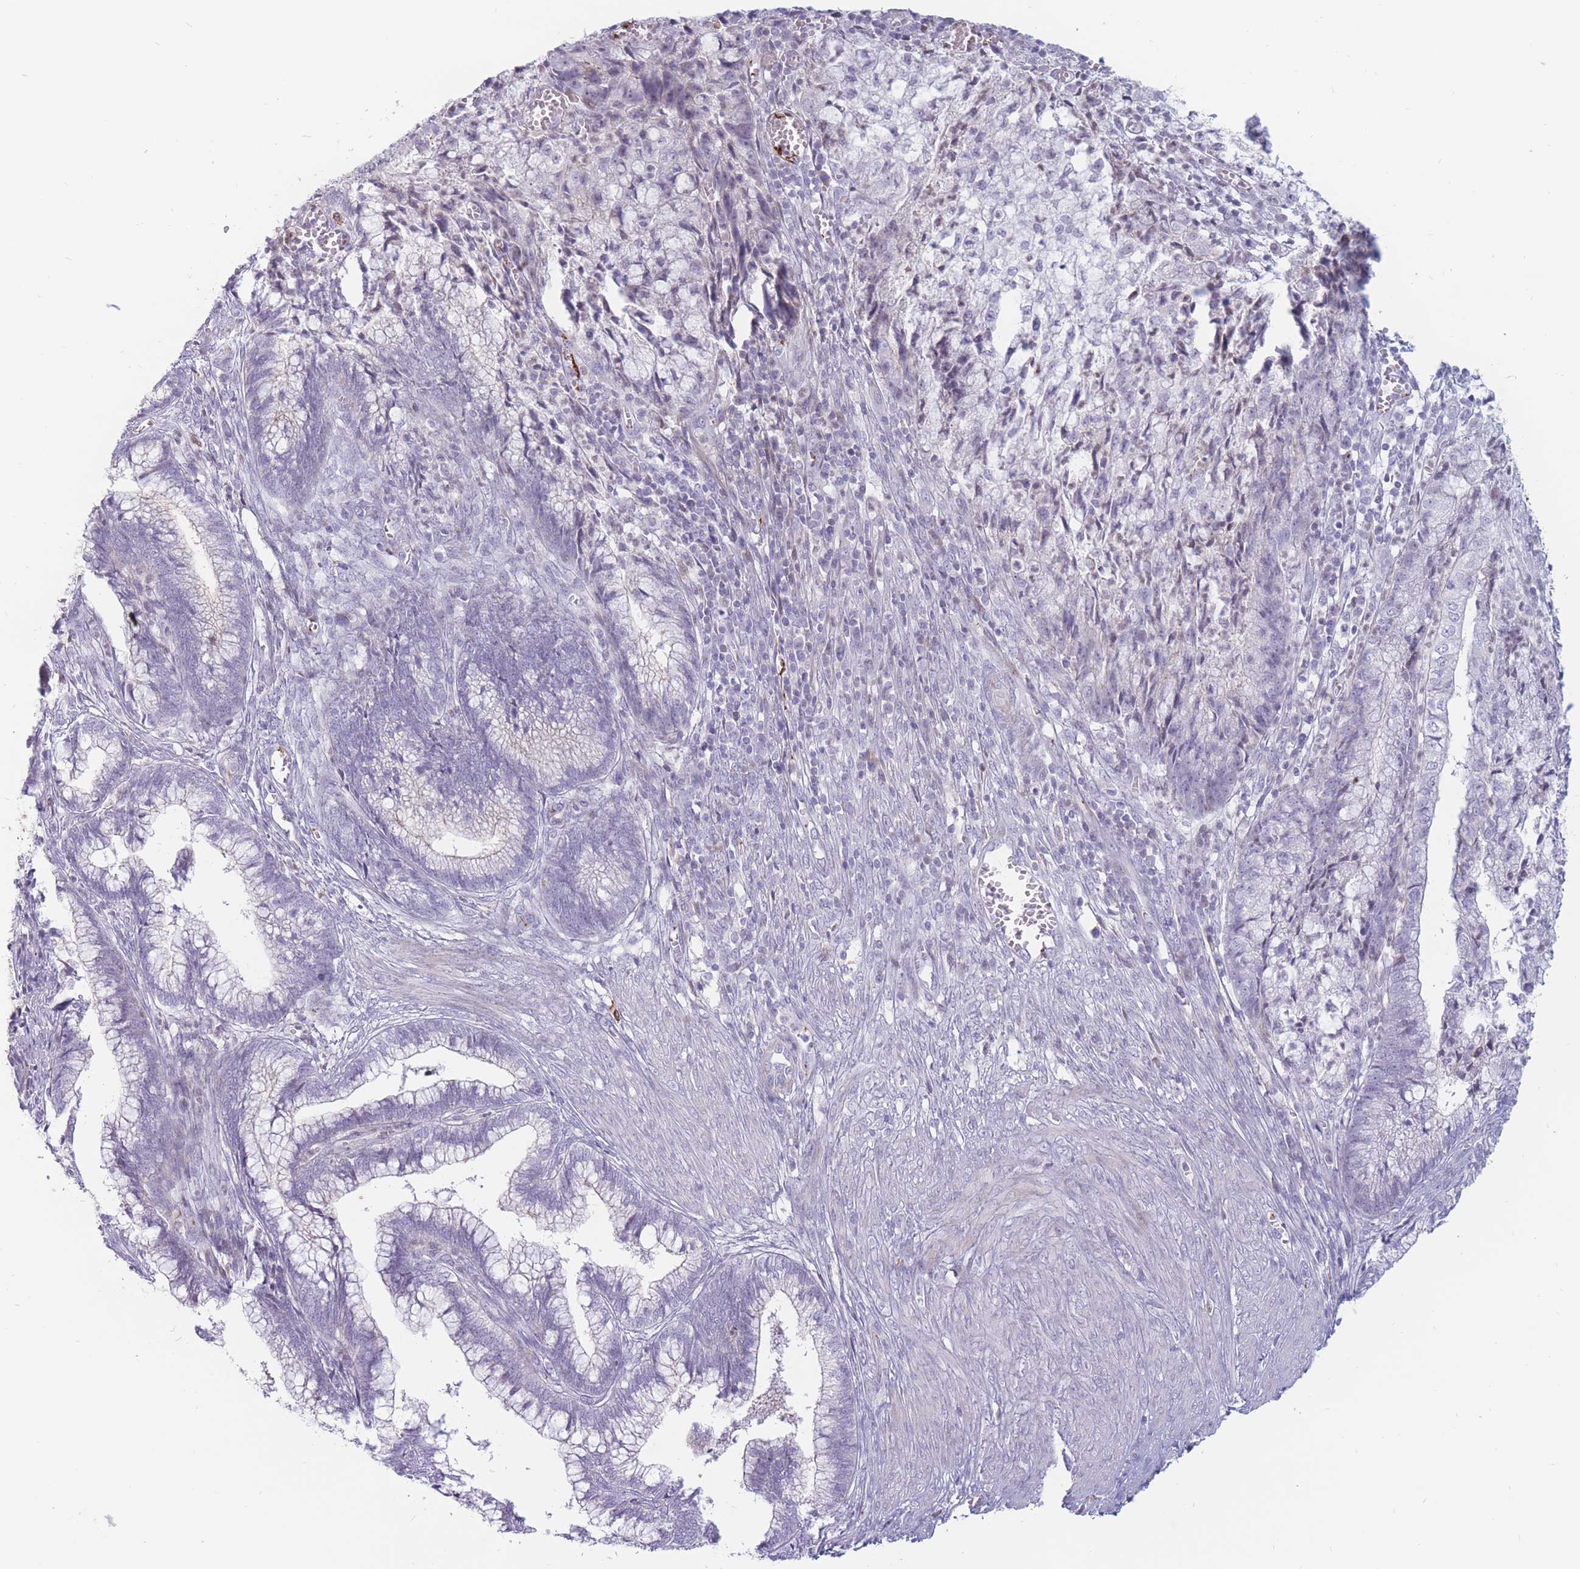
{"staining": {"intensity": "negative", "quantity": "none", "location": "none"}, "tissue": "cervical cancer", "cell_type": "Tumor cells", "image_type": "cancer", "snomed": [{"axis": "morphology", "description": "Adenocarcinoma, NOS"}, {"axis": "topography", "description": "Cervix"}], "caption": "Cervical cancer (adenocarcinoma) stained for a protein using immunohistochemistry (IHC) exhibits no staining tumor cells.", "gene": "PTGDR", "patient": {"sex": "female", "age": 44}}